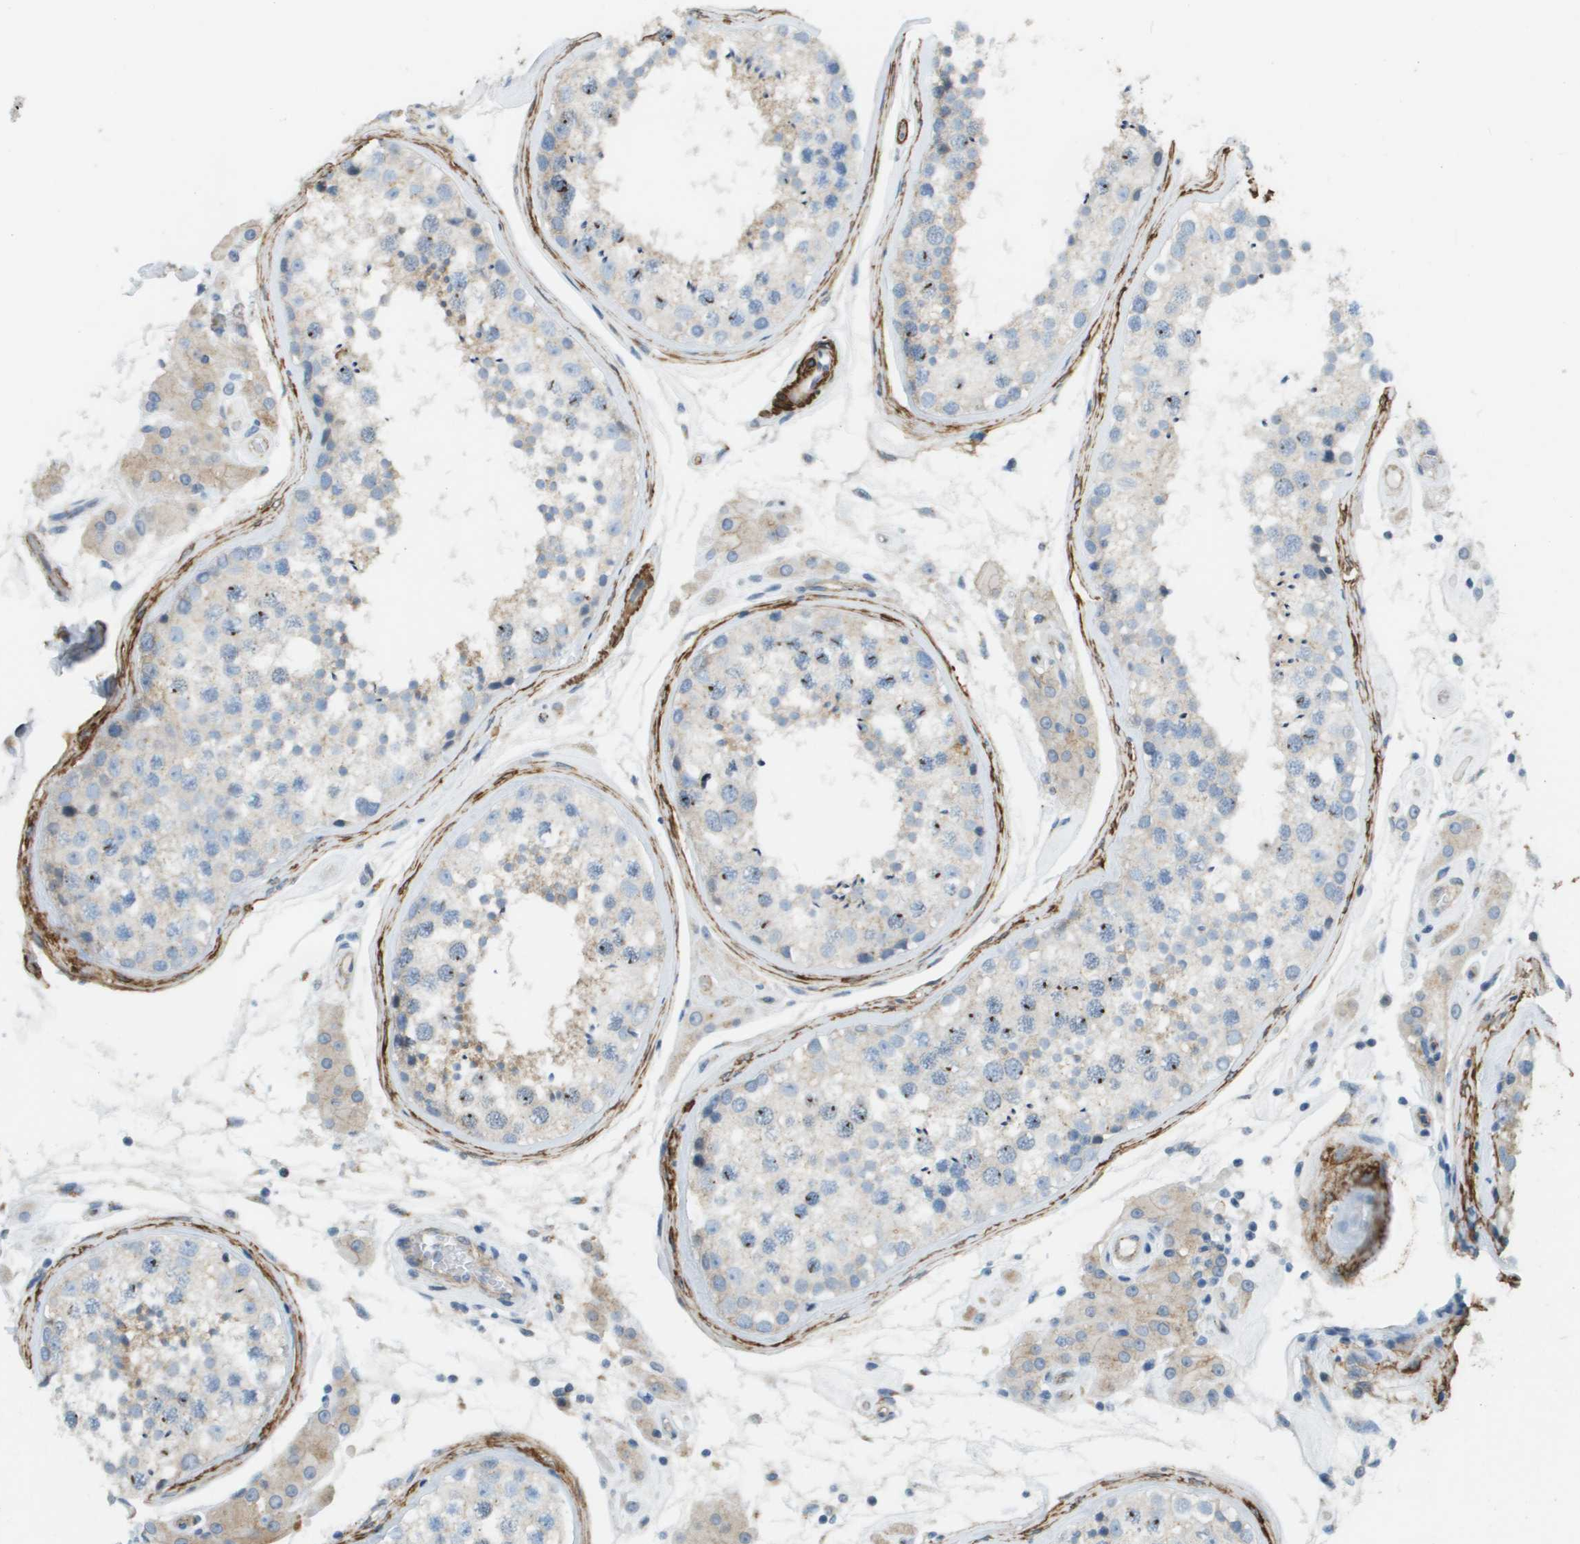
{"staining": {"intensity": "negative", "quantity": "none", "location": "none"}, "tissue": "testis", "cell_type": "Cells in seminiferous ducts", "image_type": "normal", "snomed": [{"axis": "morphology", "description": "Normal tissue, NOS"}, {"axis": "topography", "description": "Testis"}], "caption": "The histopathology image demonstrates no significant positivity in cells in seminiferous ducts of testis.", "gene": "MYH11", "patient": {"sex": "male", "age": 46}}